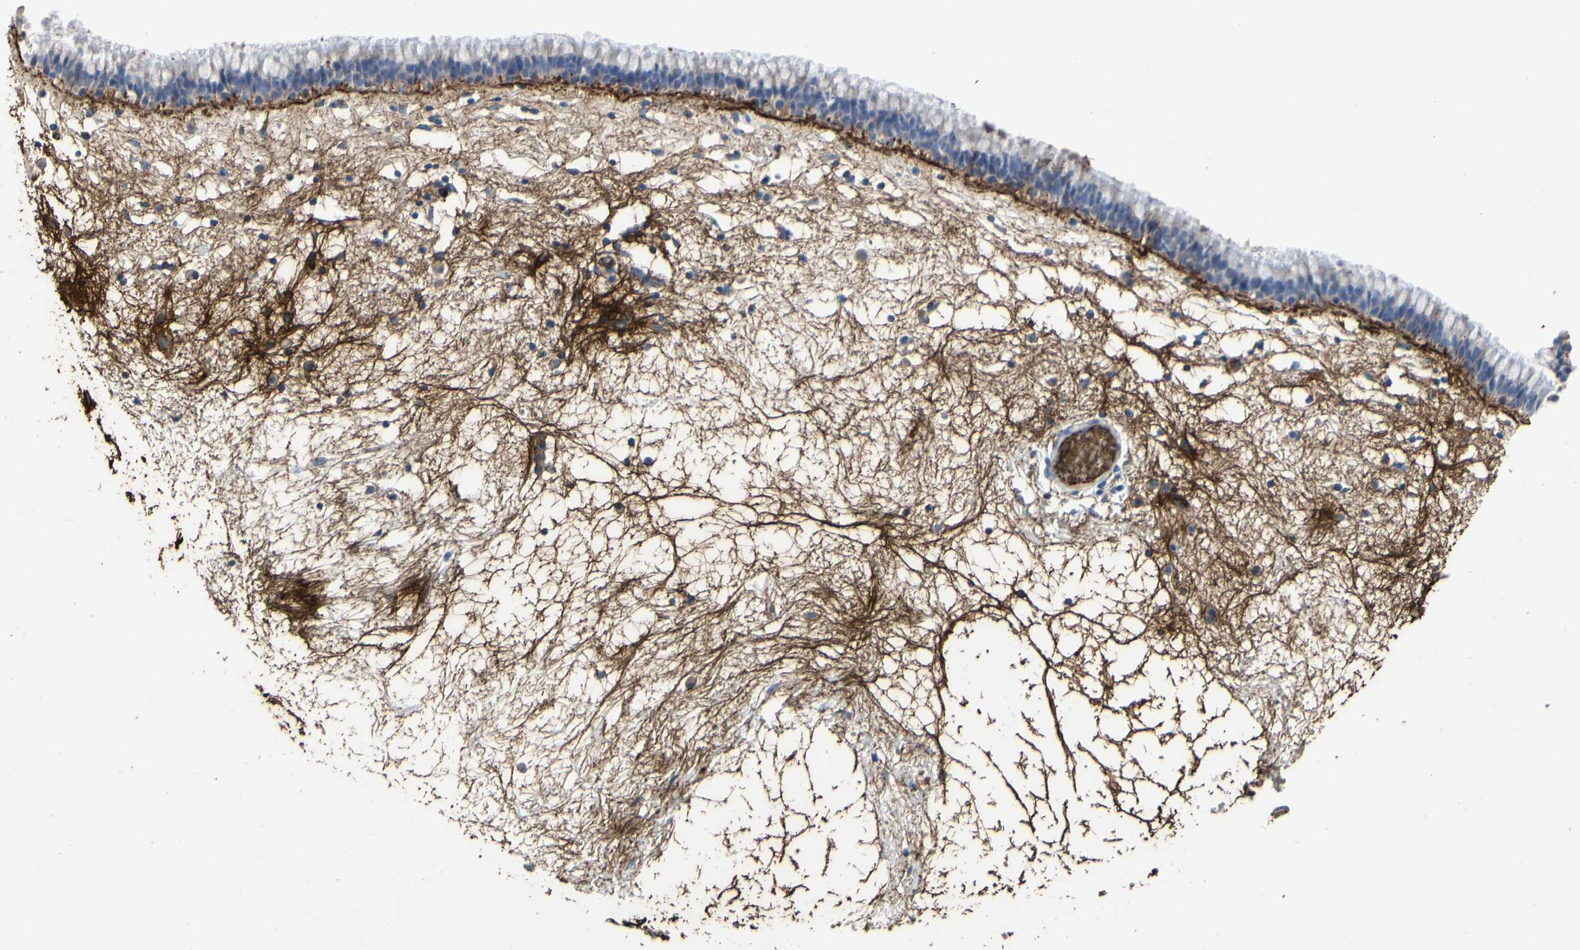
{"staining": {"intensity": "moderate", "quantity": "25%-75%", "location": "cytoplasmic/membranous"}, "tissue": "nasopharynx", "cell_type": "Respiratory epithelial cells", "image_type": "normal", "snomed": [{"axis": "morphology", "description": "Normal tissue, NOS"}, {"axis": "morphology", "description": "Inflammation, NOS"}, {"axis": "topography", "description": "Nasopharynx"}], "caption": "Immunohistochemistry (IHC) histopathology image of normal nasopharynx stained for a protein (brown), which displays medium levels of moderate cytoplasmic/membranous expression in about 25%-75% of respiratory epithelial cells.", "gene": "FGB", "patient": {"sex": "male", "age": 48}}